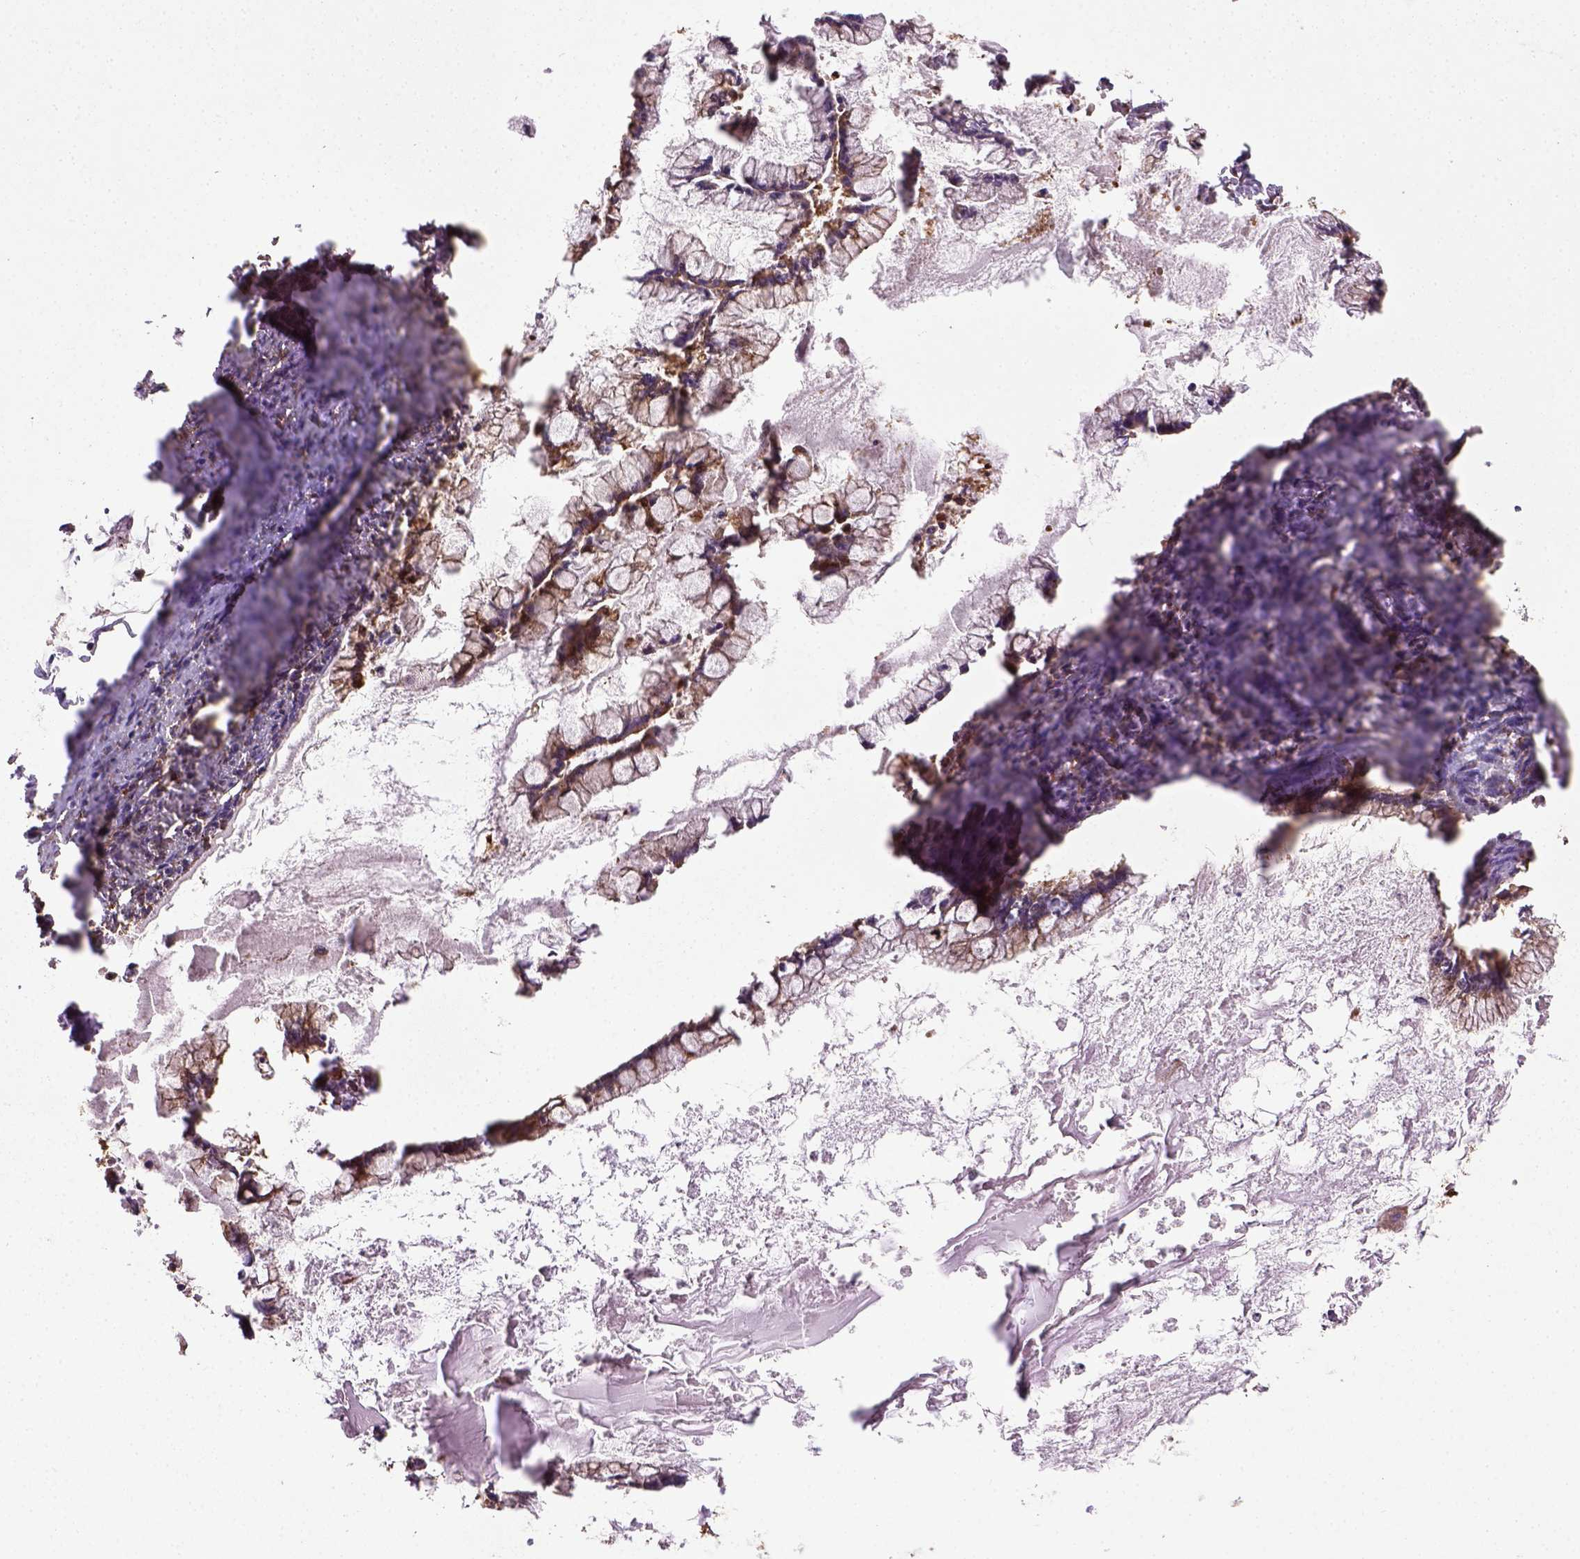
{"staining": {"intensity": "strong", "quantity": ">75%", "location": "cytoplasmic/membranous"}, "tissue": "ovarian cancer", "cell_type": "Tumor cells", "image_type": "cancer", "snomed": [{"axis": "morphology", "description": "Cystadenocarcinoma, mucinous, NOS"}, {"axis": "topography", "description": "Ovary"}], "caption": "Human mucinous cystadenocarcinoma (ovarian) stained with a protein marker demonstrates strong staining in tumor cells.", "gene": "CAPRIN1", "patient": {"sex": "female", "age": 67}}